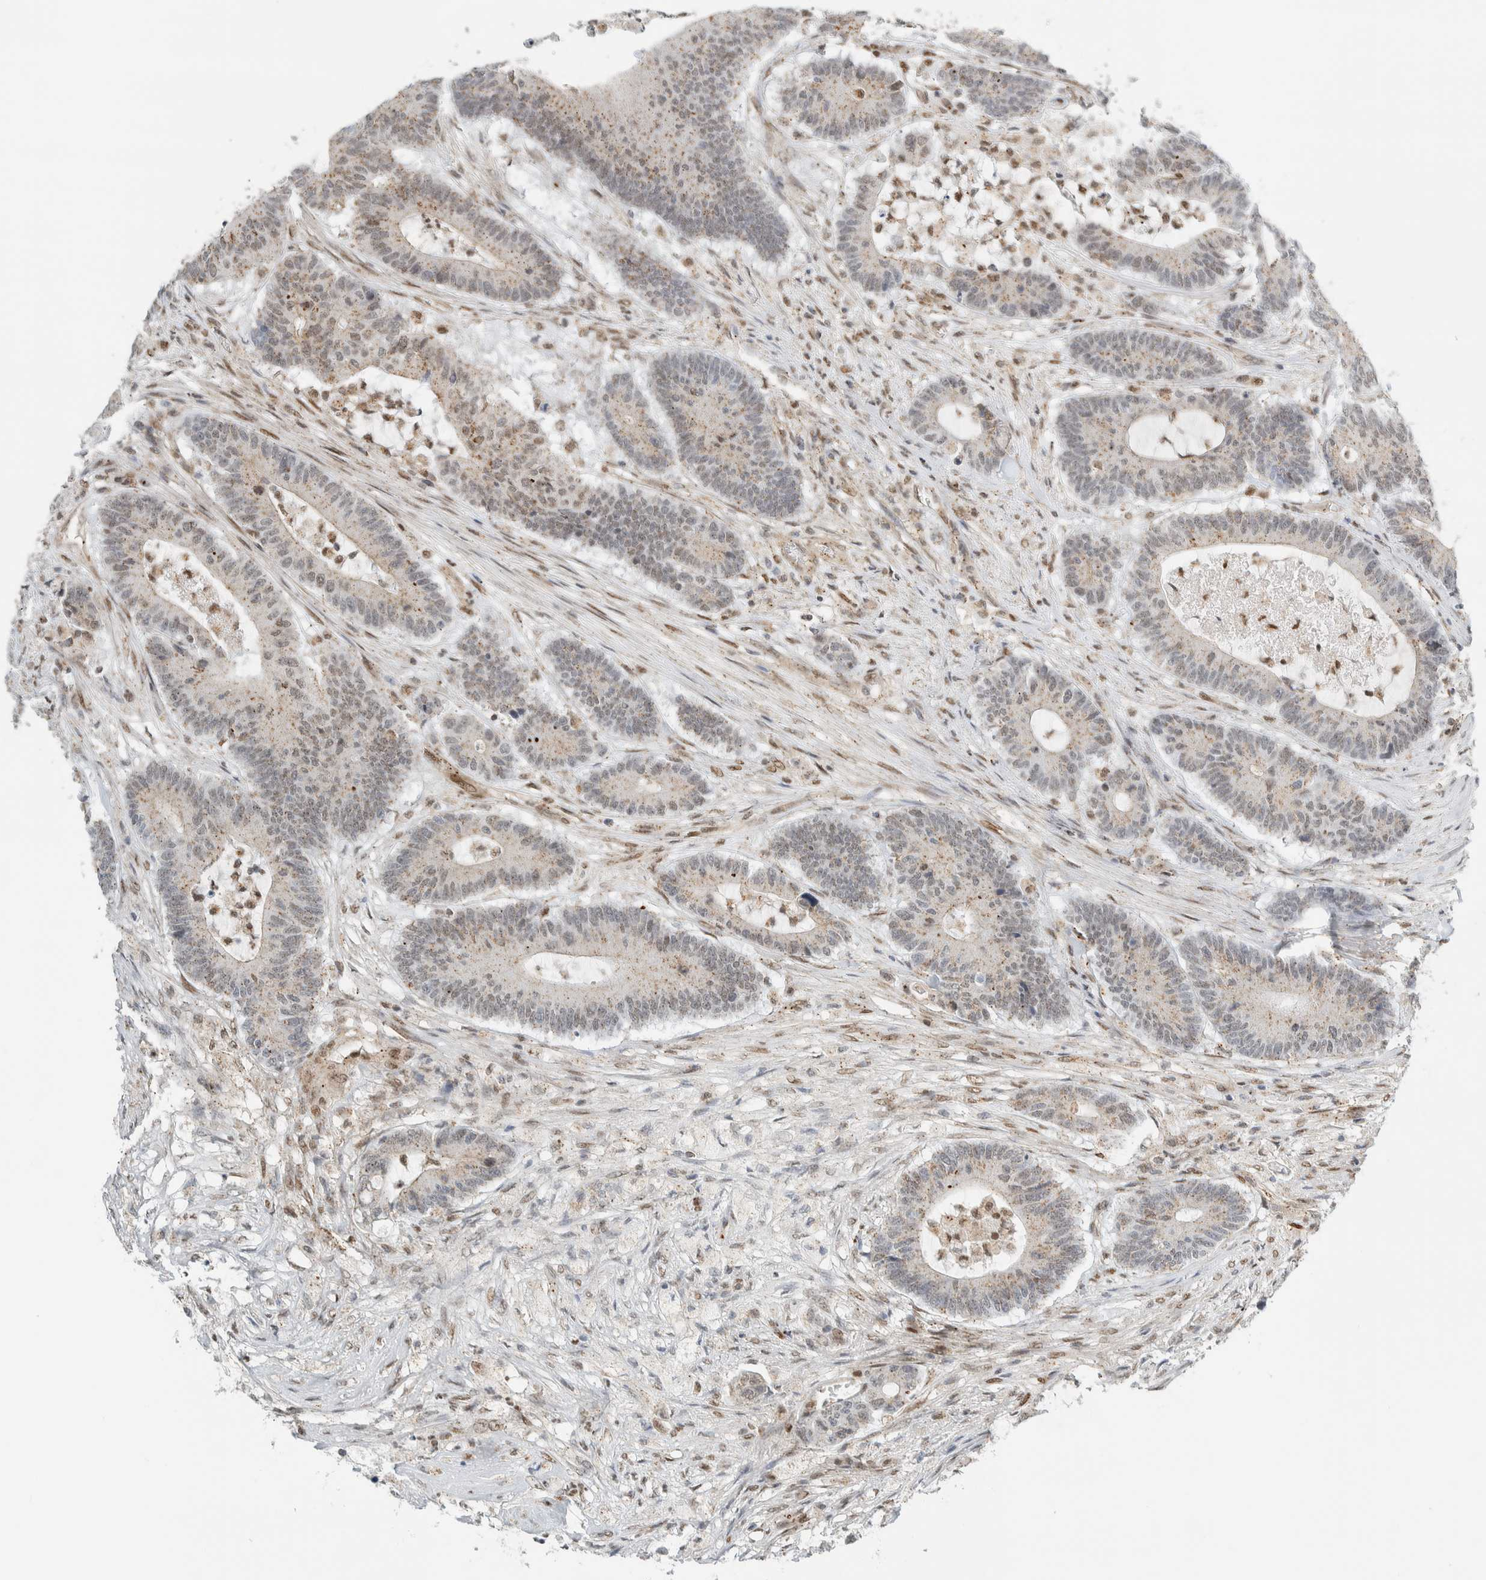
{"staining": {"intensity": "weak", "quantity": ">75%", "location": "cytoplasmic/membranous"}, "tissue": "colorectal cancer", "cell_type": "Tumor cells", "image_type": "cancer", "snomed": [{"axis": "morphology", "description": "Adenocarcinoma, NOS"}, {"axis": "topography", "description": "Colon"}], "caption": "This histopathology image shows colorectal adenocarcinoma stained with immunohistochemistry (IHC) to label a protein in brown. The cytoplasmic/membranous of tumor cells show weak positivity for the protein. Nuclei are counter-stained blue.", "gene": "TFE3", "patient": {"sex": "female", "age": 84}}